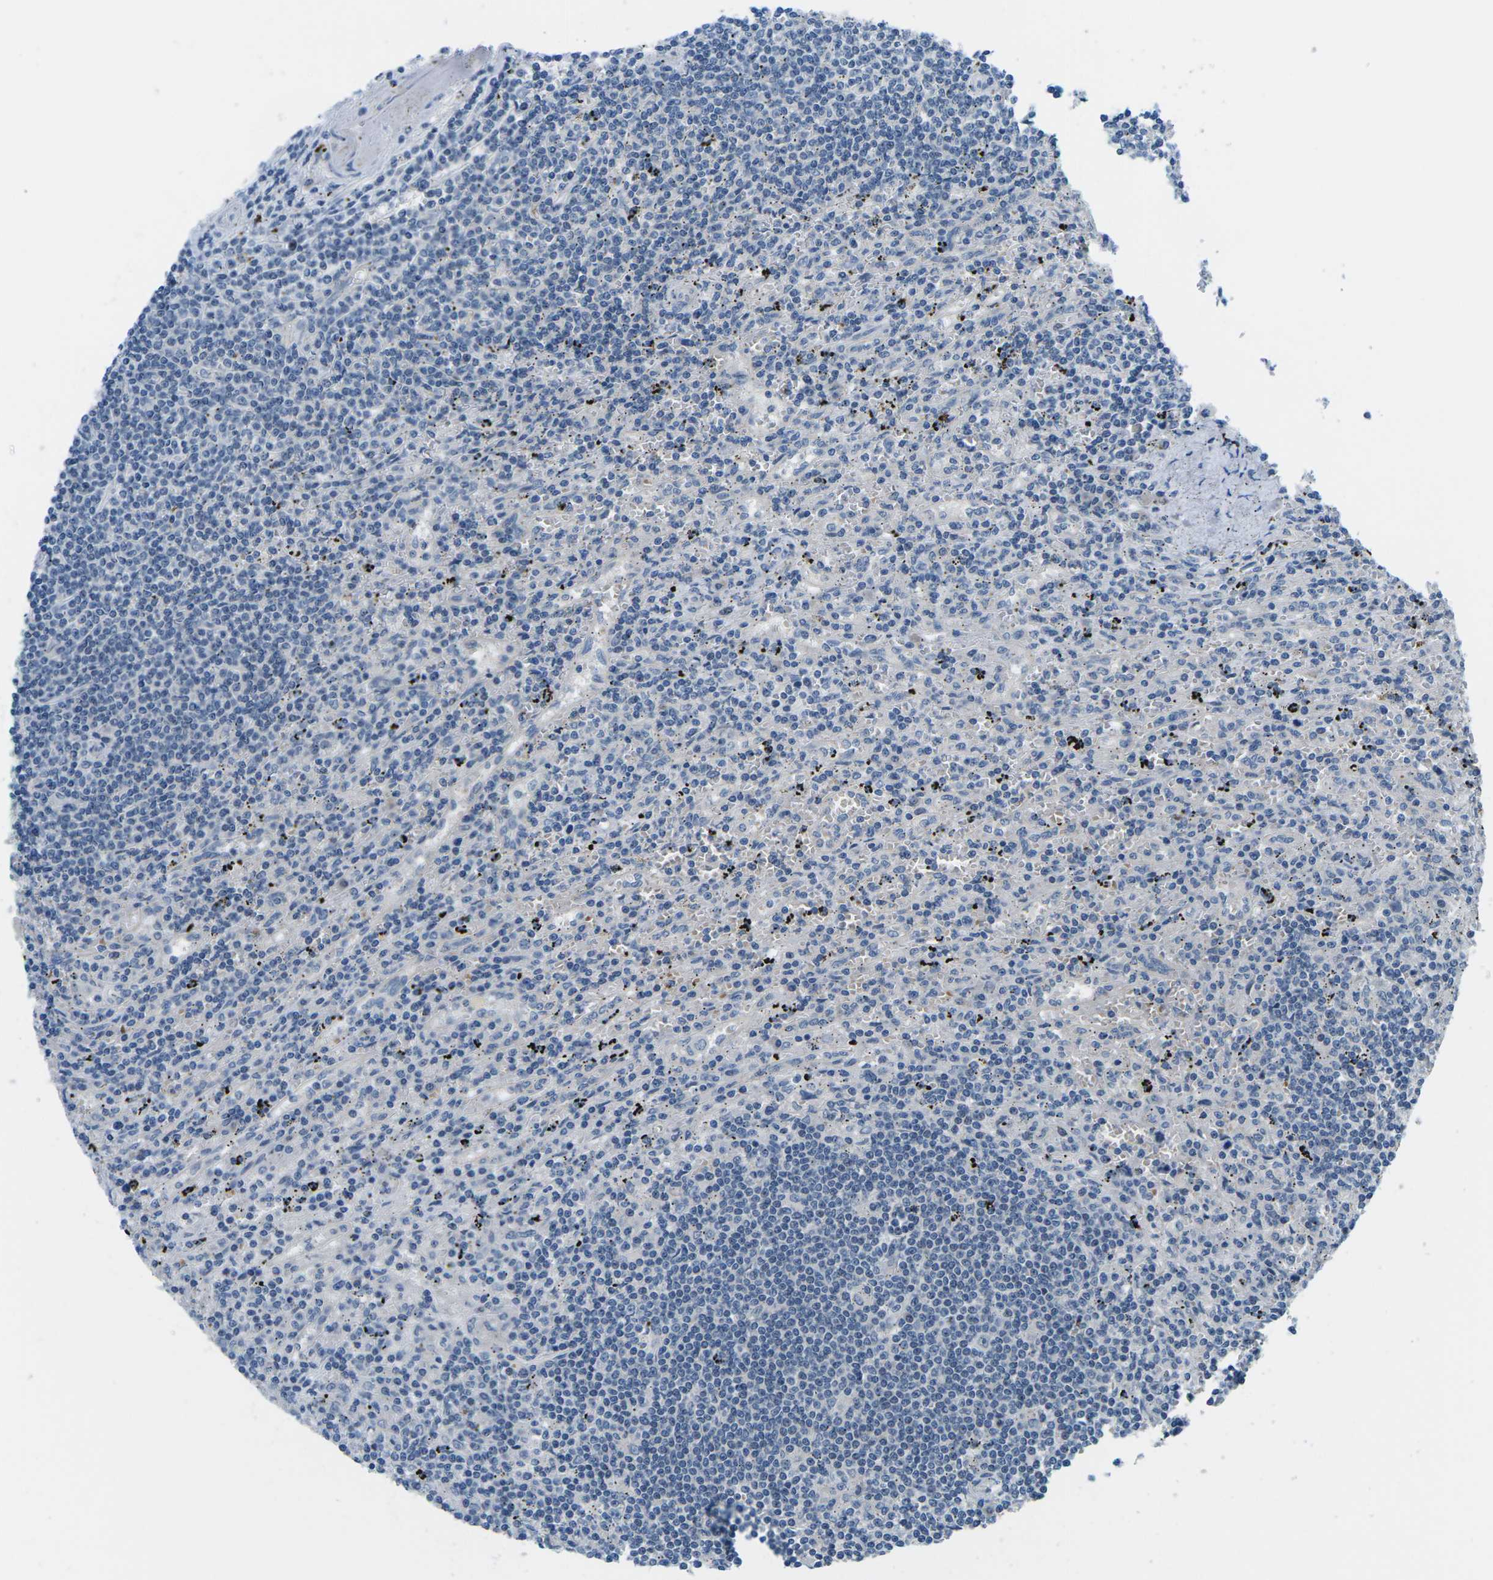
{"staining": {"intensity": "negative", "quantity": "none", "location": "none"}, "tissue": "lymphoma", "cell_type": "Tumor cells", "image_type": "cancer", "snomed": [{"axis": "morphology", "description": "Malignant lymphoma, non-Hodgkin's type, Low grade"}, {"axis": "topography", "description": "Spleen"}], "caption": "High power microscopy image of an IHC image of lymphoma, revealing no significant expression in tumor cells.", "gene": "CTNND1", "patient": {"sex": "male", "age": 76}}